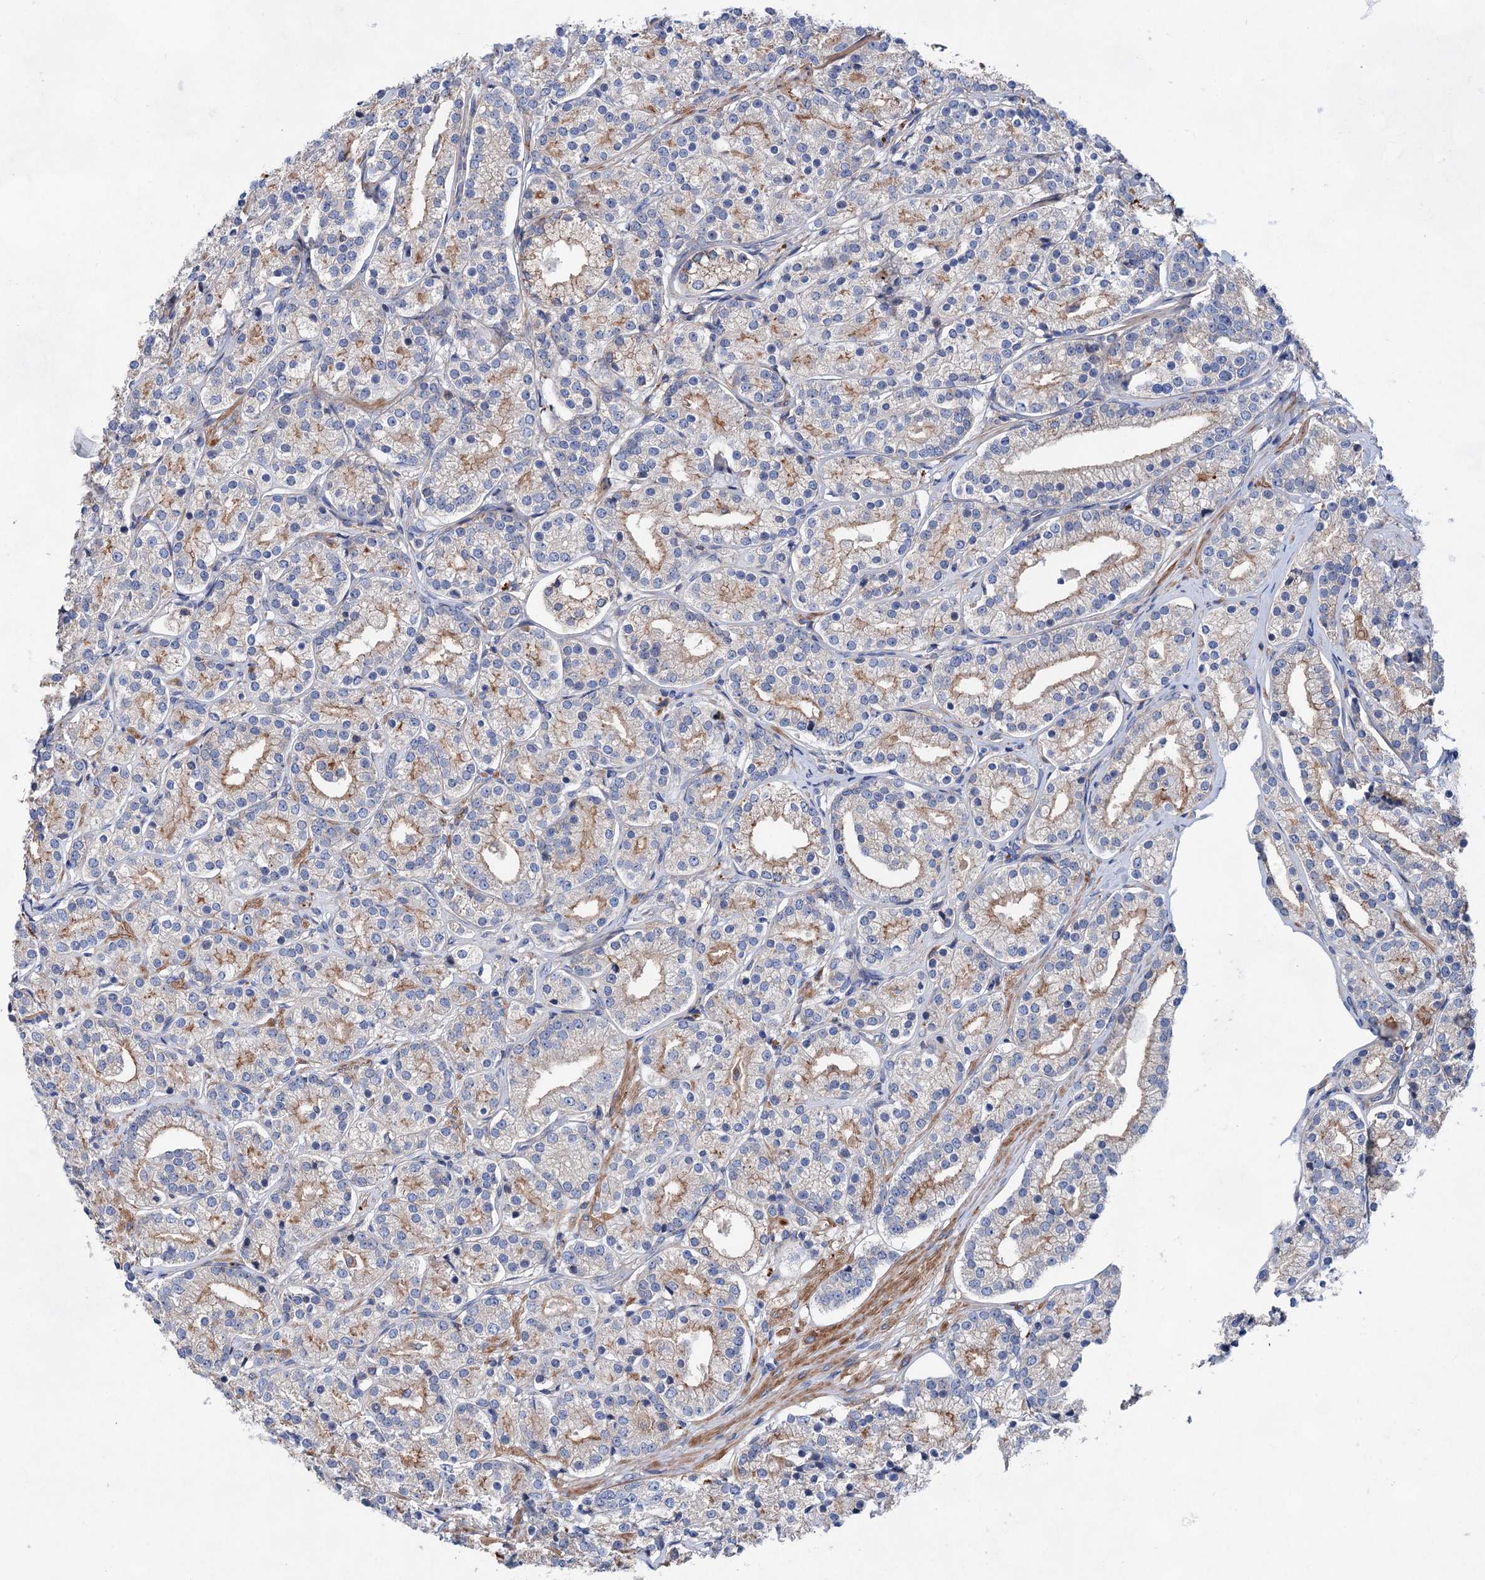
{"staining": {"intensity": "weak", "quantity": "25%-75%", "location": "cytoplasmic/membranous"}, "tissue": "prostate cancer", "cell_type": "Tumor cells", "image_type": "cancer", "snomed": [{"axis": "morphology", "description": "Adenocarcinoma, High grade"}, {"axis": "topography", "description": "Prostate"}], "caption": "The immunohistochemical stain labels weak cytoplasmic/membranous staining in tumor cells of prostate adenocarcinoma (high-grade) tissue.", "gene": "GPR155", "patient": {"sex": "male", "age": 69}}